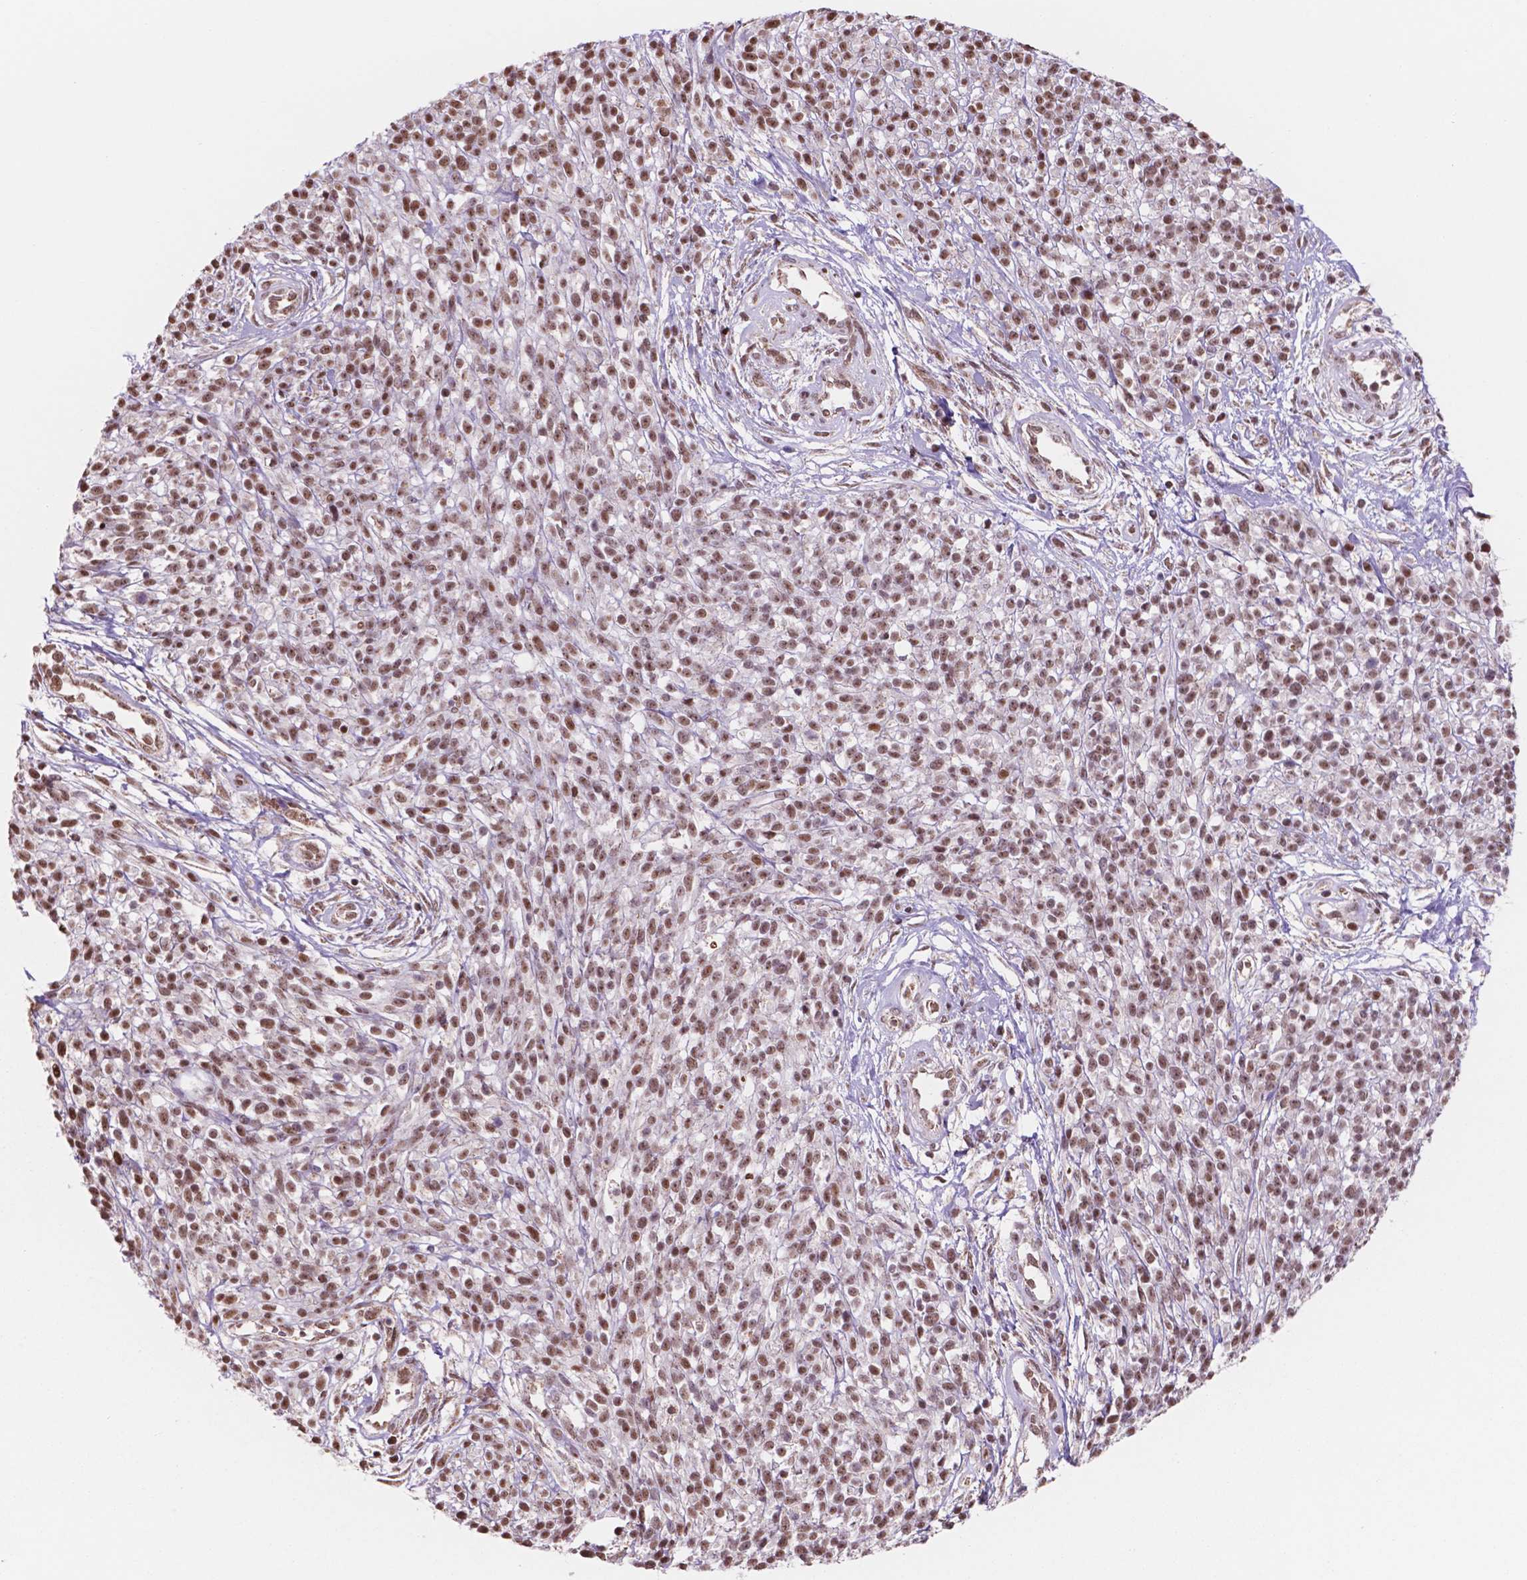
{"staining": {"intensity": "moderate", "quantity": ">75%", "location": "nuclear"}, "tissue": "melanoma", "cell_type": "Tumor cells", "image_type": "cancer", "snomed": [{"axis": "morphology", "description": "Malignant melanoma, NOS"}, {"axis": "topography", "description": "Skin"}, {"axis": "topography", "description": "Skin of trunk"}], "caption": "High-power microscopy captured an immunohistochemistry image of malignant melanoma, revealing moderate nuclear positivity in approximately >75% of tumor cells.", "gene": "NDUFA10", "patient": {"sex": "male", "age": 74}}